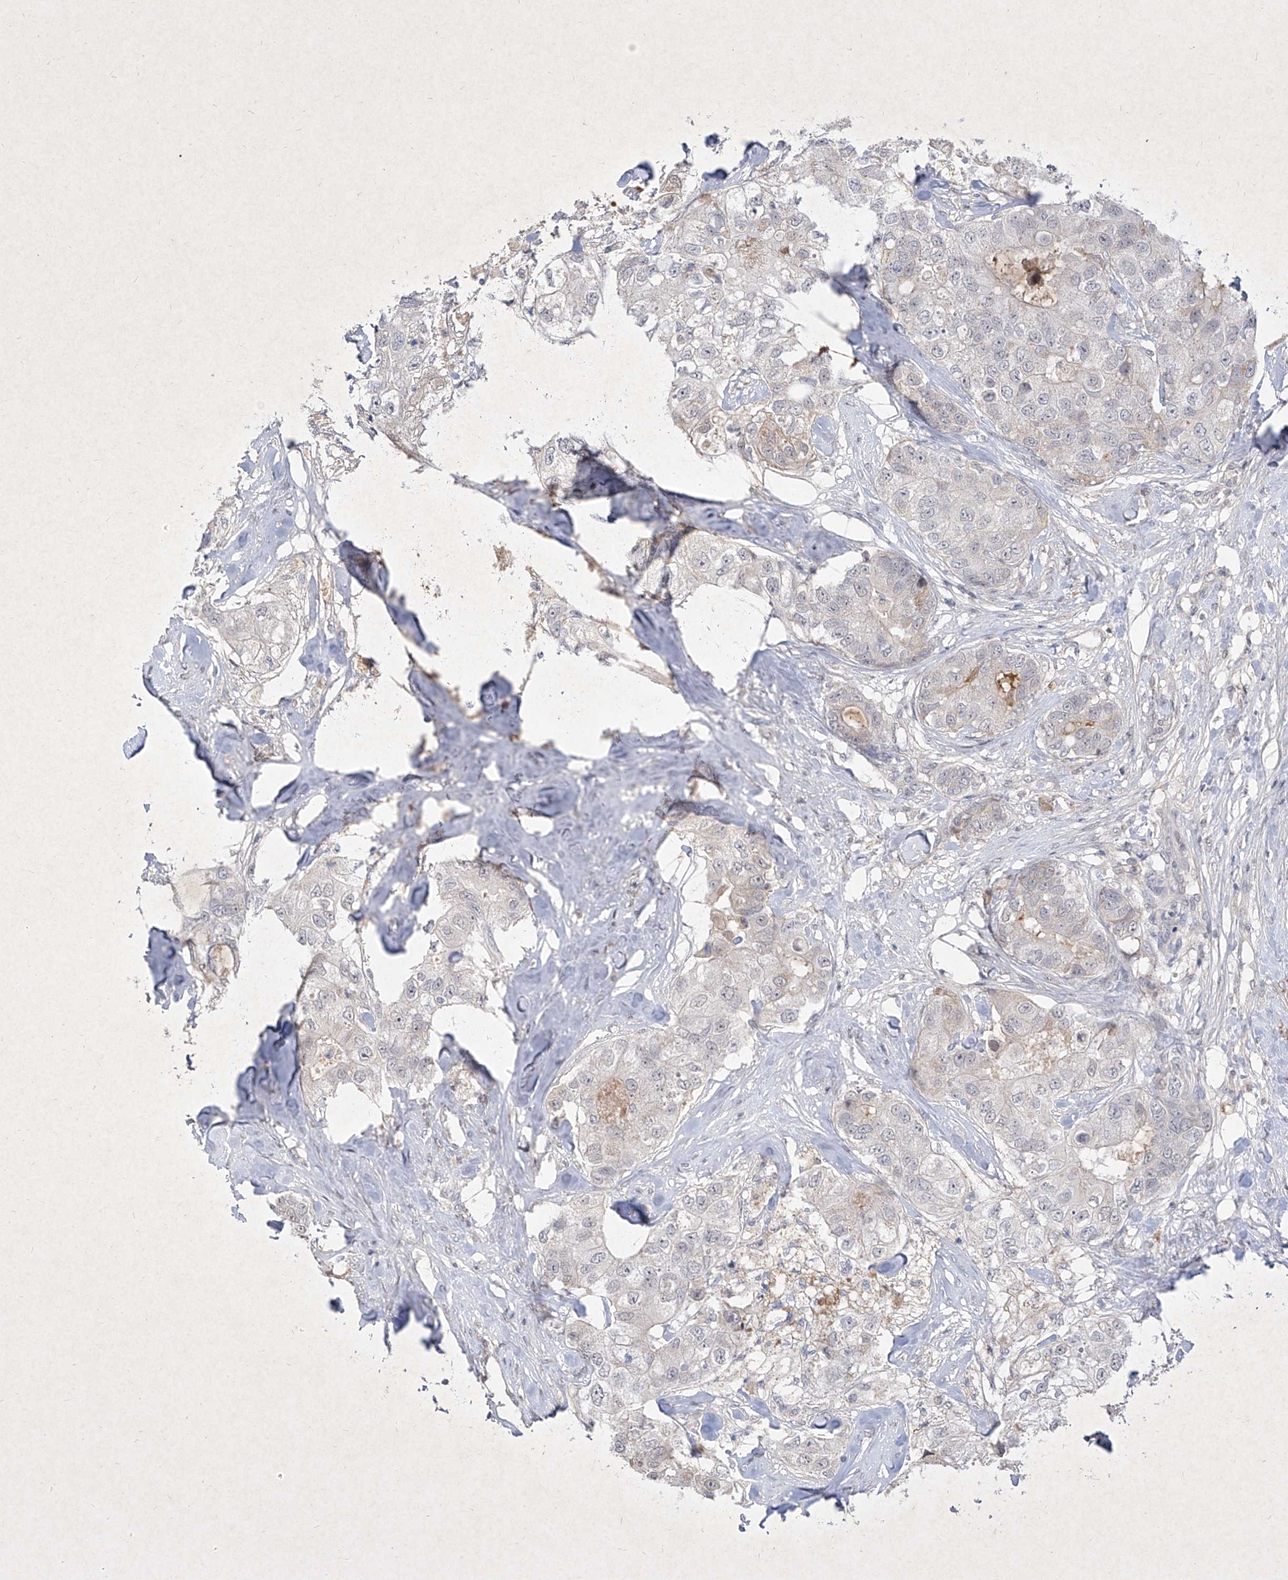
{"staining": {"intensity": "negative", "quantity": "none", "location": "none"}, "tissue": "breast cancer", "cell_type": "Tumor cells", "image_type": "cancer", "snomed": [{"axis": "morphology", "description": "Duct carcinoma"}, {"axis": "topography", "description": "Breast"}], "caption": "This is an IHC histopathology image of intraductal carcinoma (breast). There is no expression in tumor cells.", "gene": "C4A", "patient": {"sex": "female", "age": 62}}